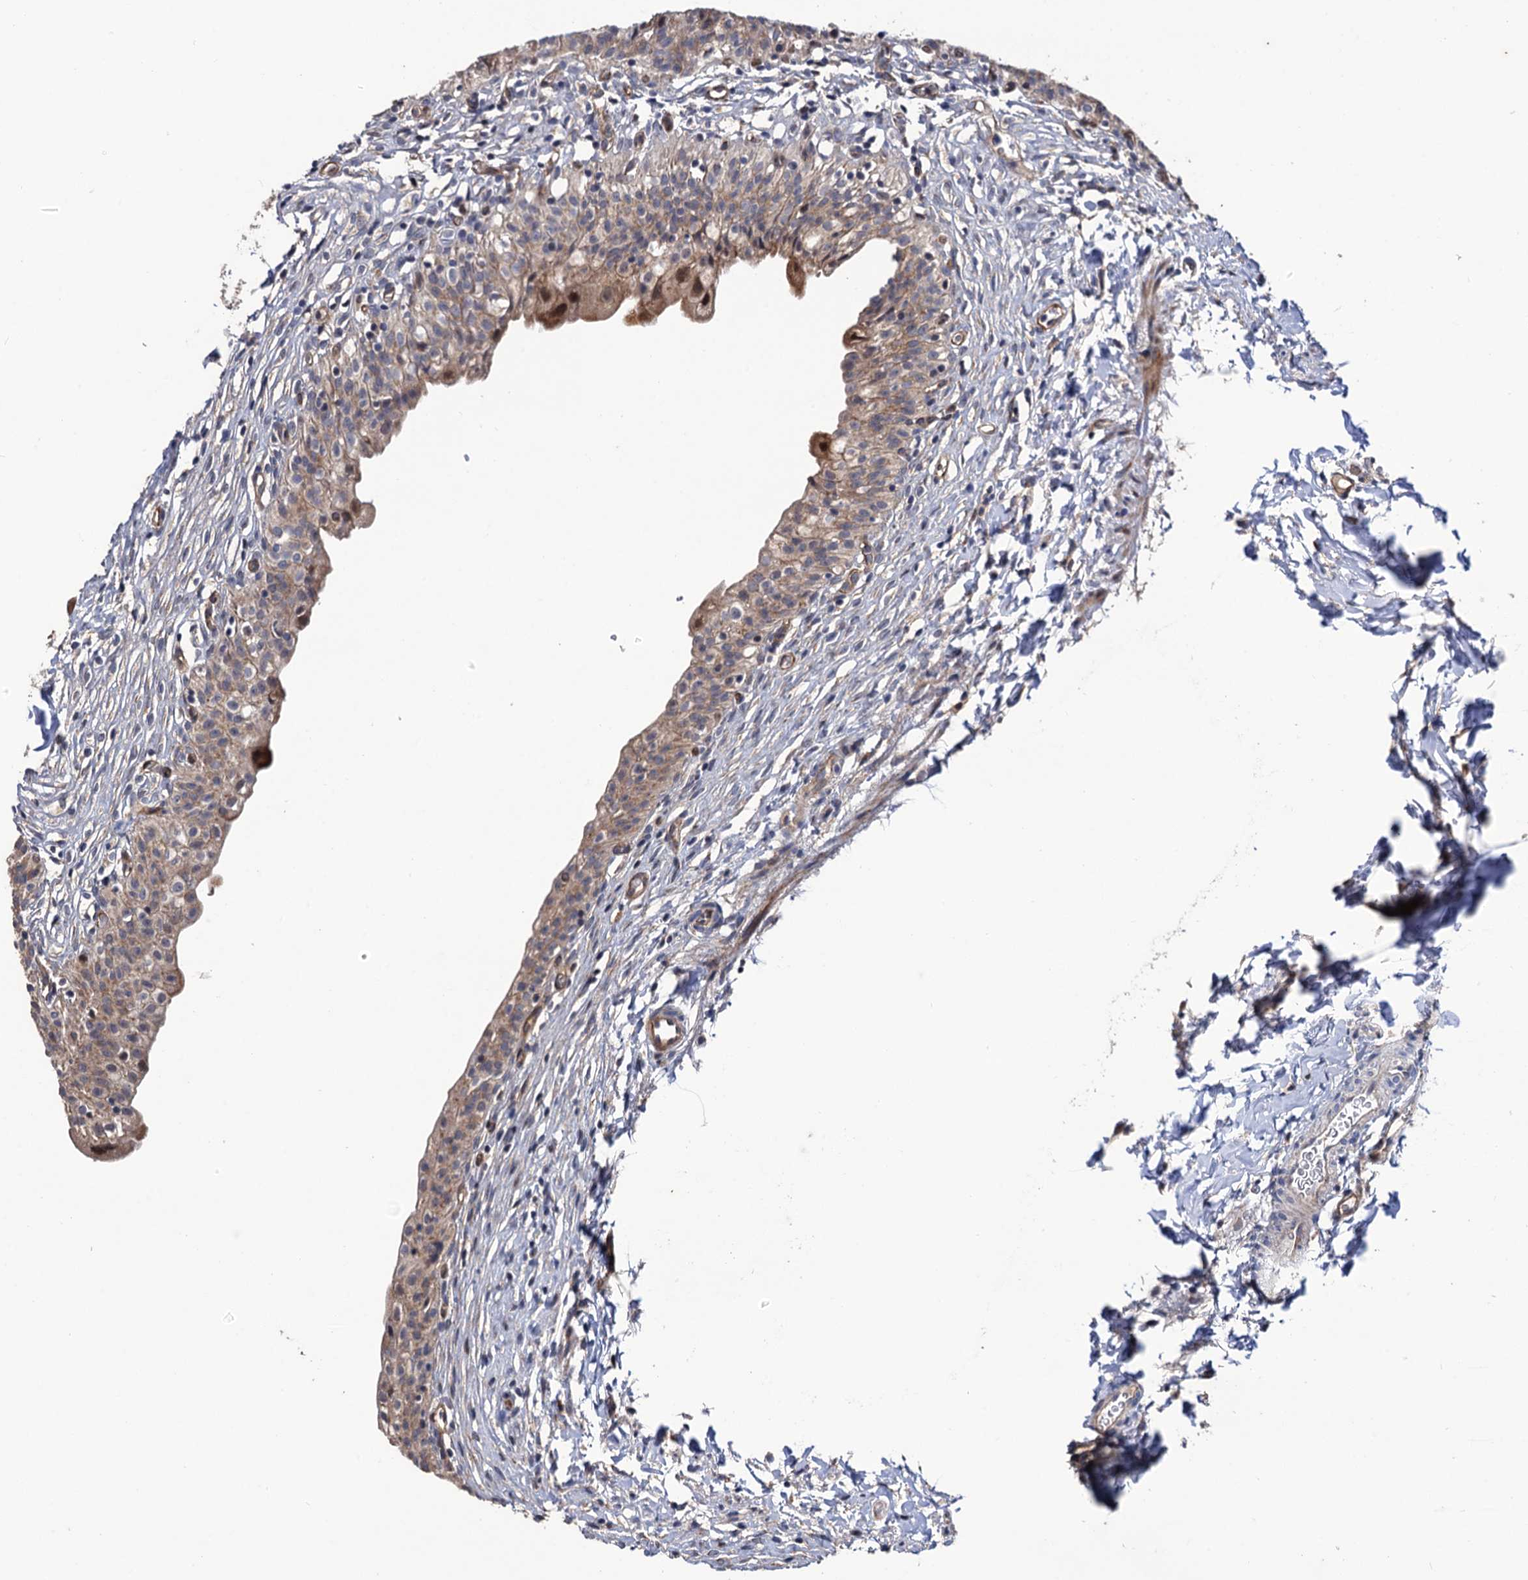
{"staining": {"intensity": "moderate", "quantity": "25%-75%", "location": "cytoplasmic/membranous,nuclear"}, "tissue": "urinary bladder", "cell_type": "Urothelial cells", "image_type": "normal", "snomed": [{"axis": "morphology", "description": "Normal tissue, NOS"}, {"axis": "topography", "description": "Urinary bladder"}], "caption": "A histopathology image of human urinary bladder stained for a protein reveals moderate cytoplasmic/membranous,nuclear brown staining in urothelial cells. The protein of interest is stained brown, and the nuclei are stained in blue (DAB IHC with brightfield microscopy, high magnification).", "gene": "LRRC63", "patient": {"sex": "male", "age": 55}}